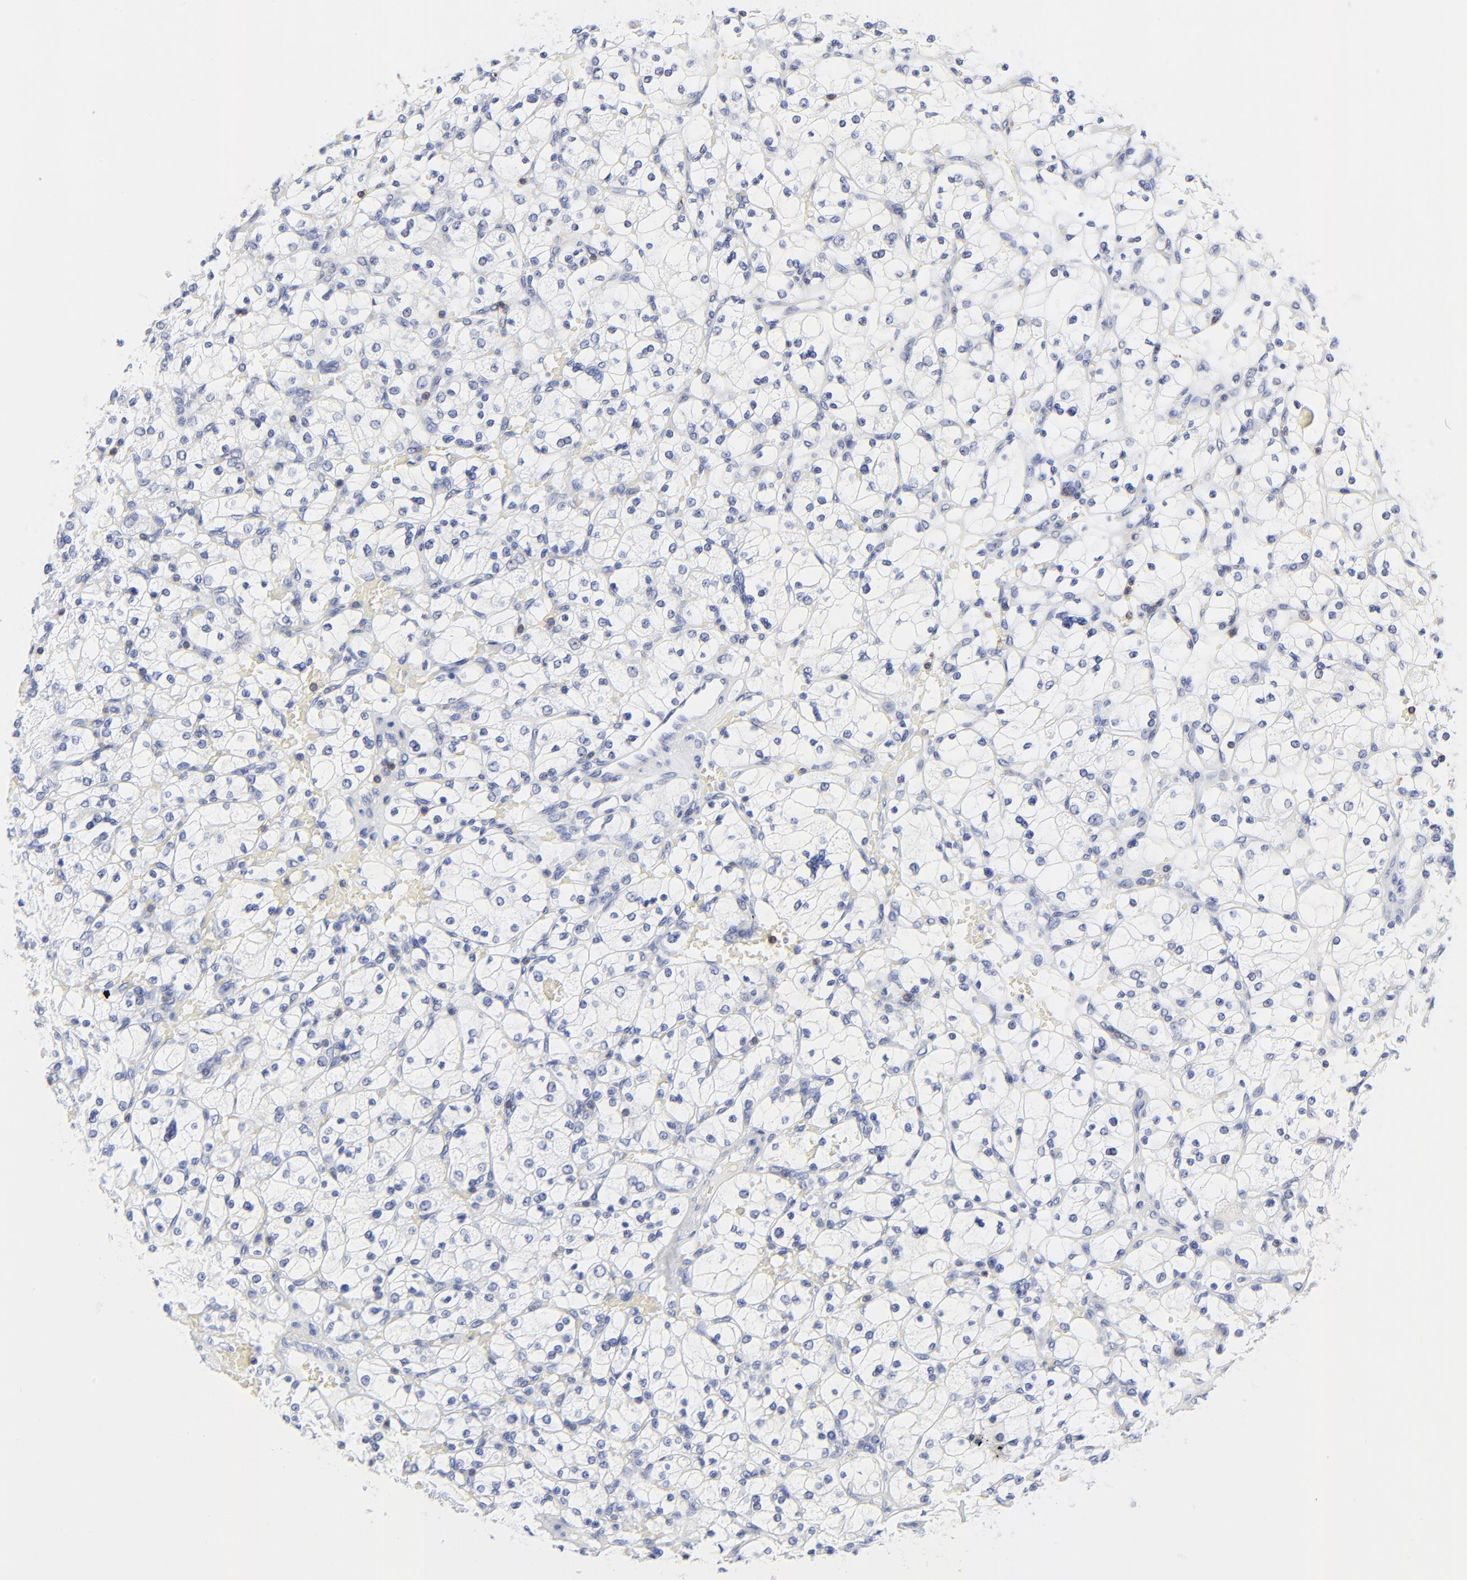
{"staining": {"intensity": "negative", "quantity": "none", "location": "none"}, "tissue": "renal cancer", "cell_type": "Tumor cells", "image_type": "cancer", "snomed": [{"axis": "morphology", "description": "Adenocarcinoma, NOS"}, {"axis": "topography", "description": "Kidney"}], "caption": "An immunohistochemistry (IHC) image of adenocarcinoma (renal) is shown. There is no staining in tumor cells of adenocarcinoma (renal).", "gene": "LCK", "patient": {"sex": "female", "age": 83}}